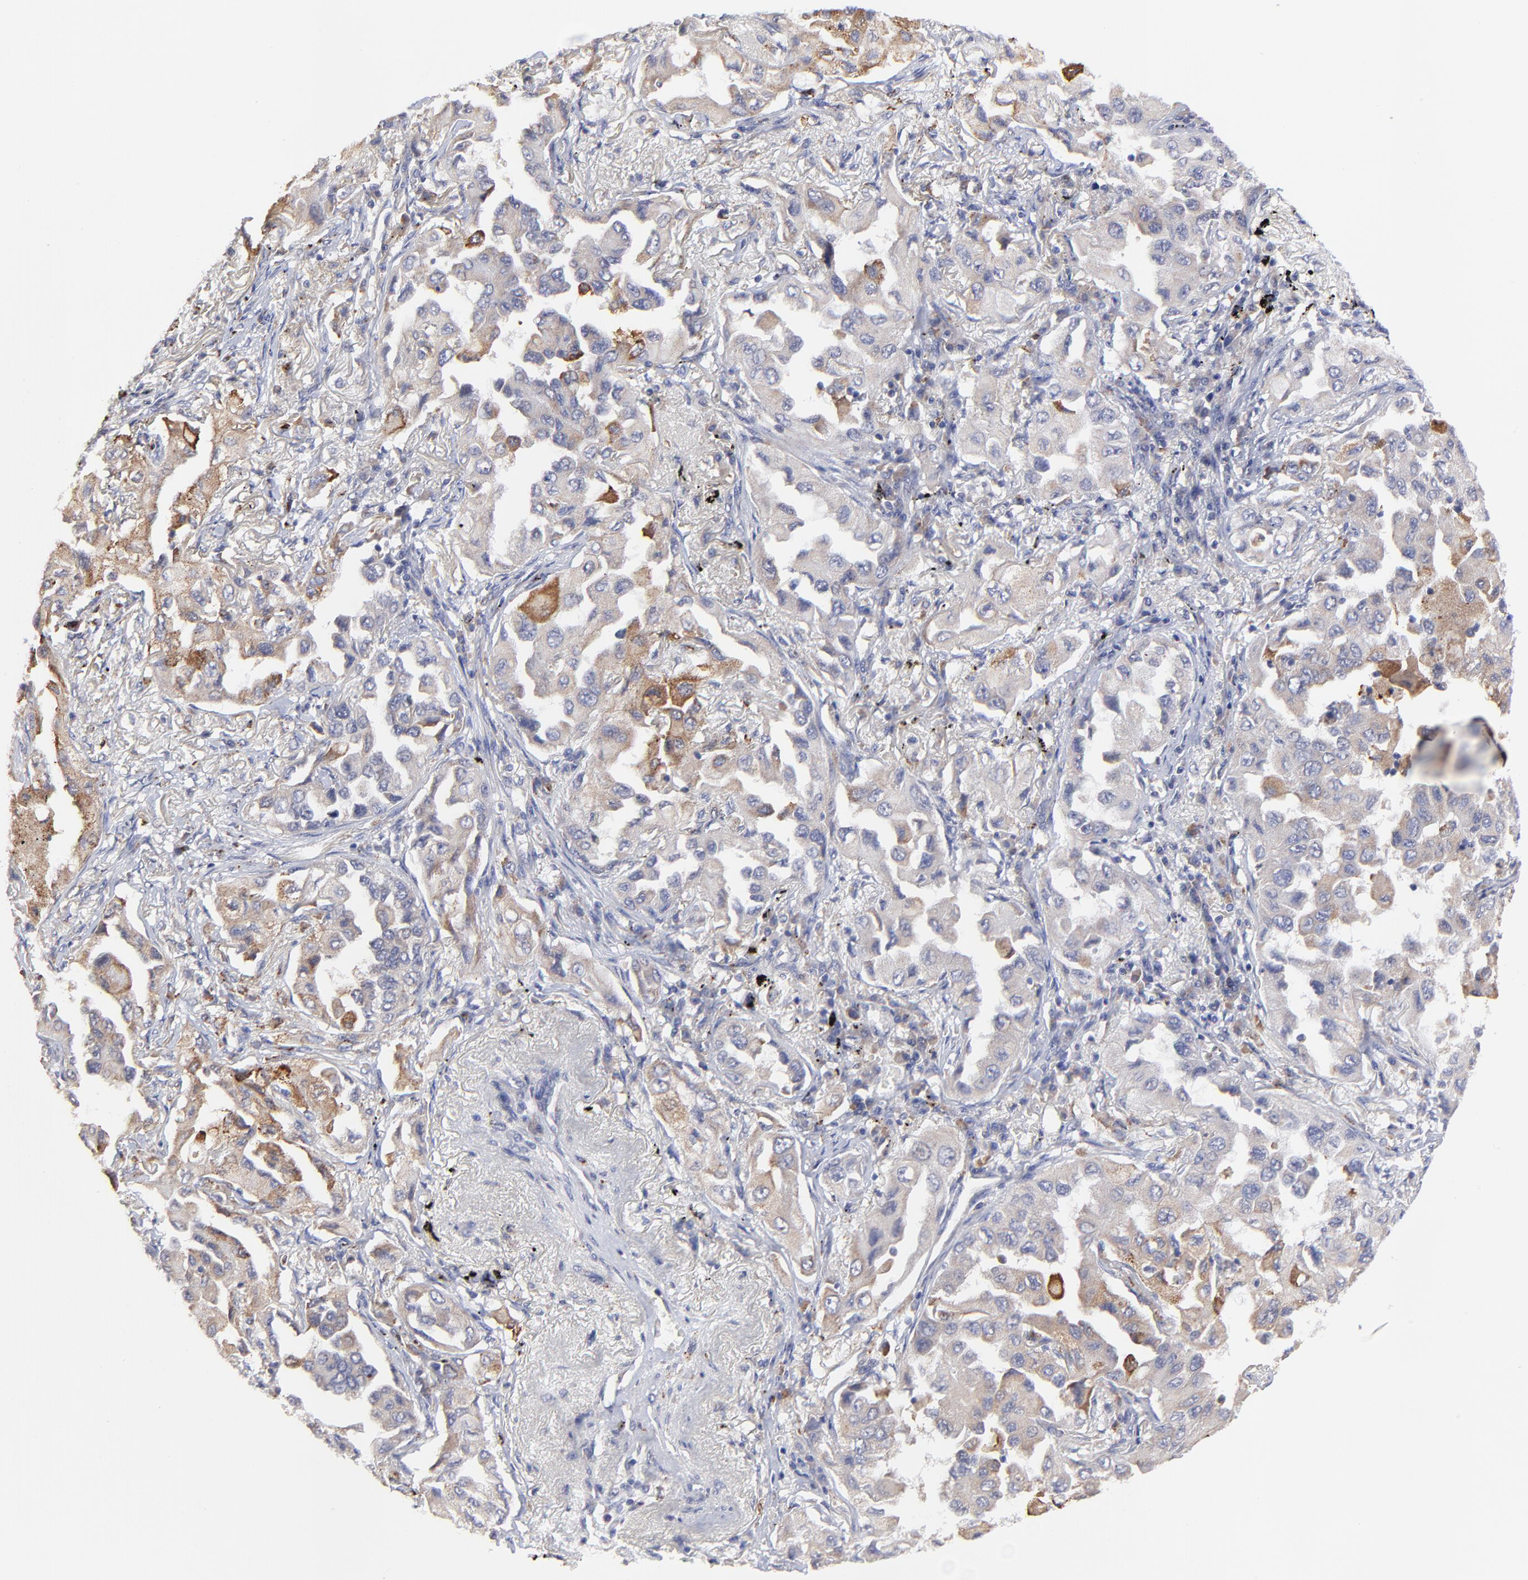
{"staining": {"intensity": "weak", "quantity": "<25%", "location": "cytoplasmic/membranous"}, "tissue": "lung cancer", "cell_type": "Tumor cells", "image_type": "cancer", "snomed": [{"axis": "morphology", "description": "Adenocarcinoma, NOS"}, {"axis": "topography", "description": "Lung"}], "caption": "Tumor cells are negative for brown protein staining in lung adenocarcinoma.", "gene": "GCSAM", "patient": {"sex": "female", "age": 65}}